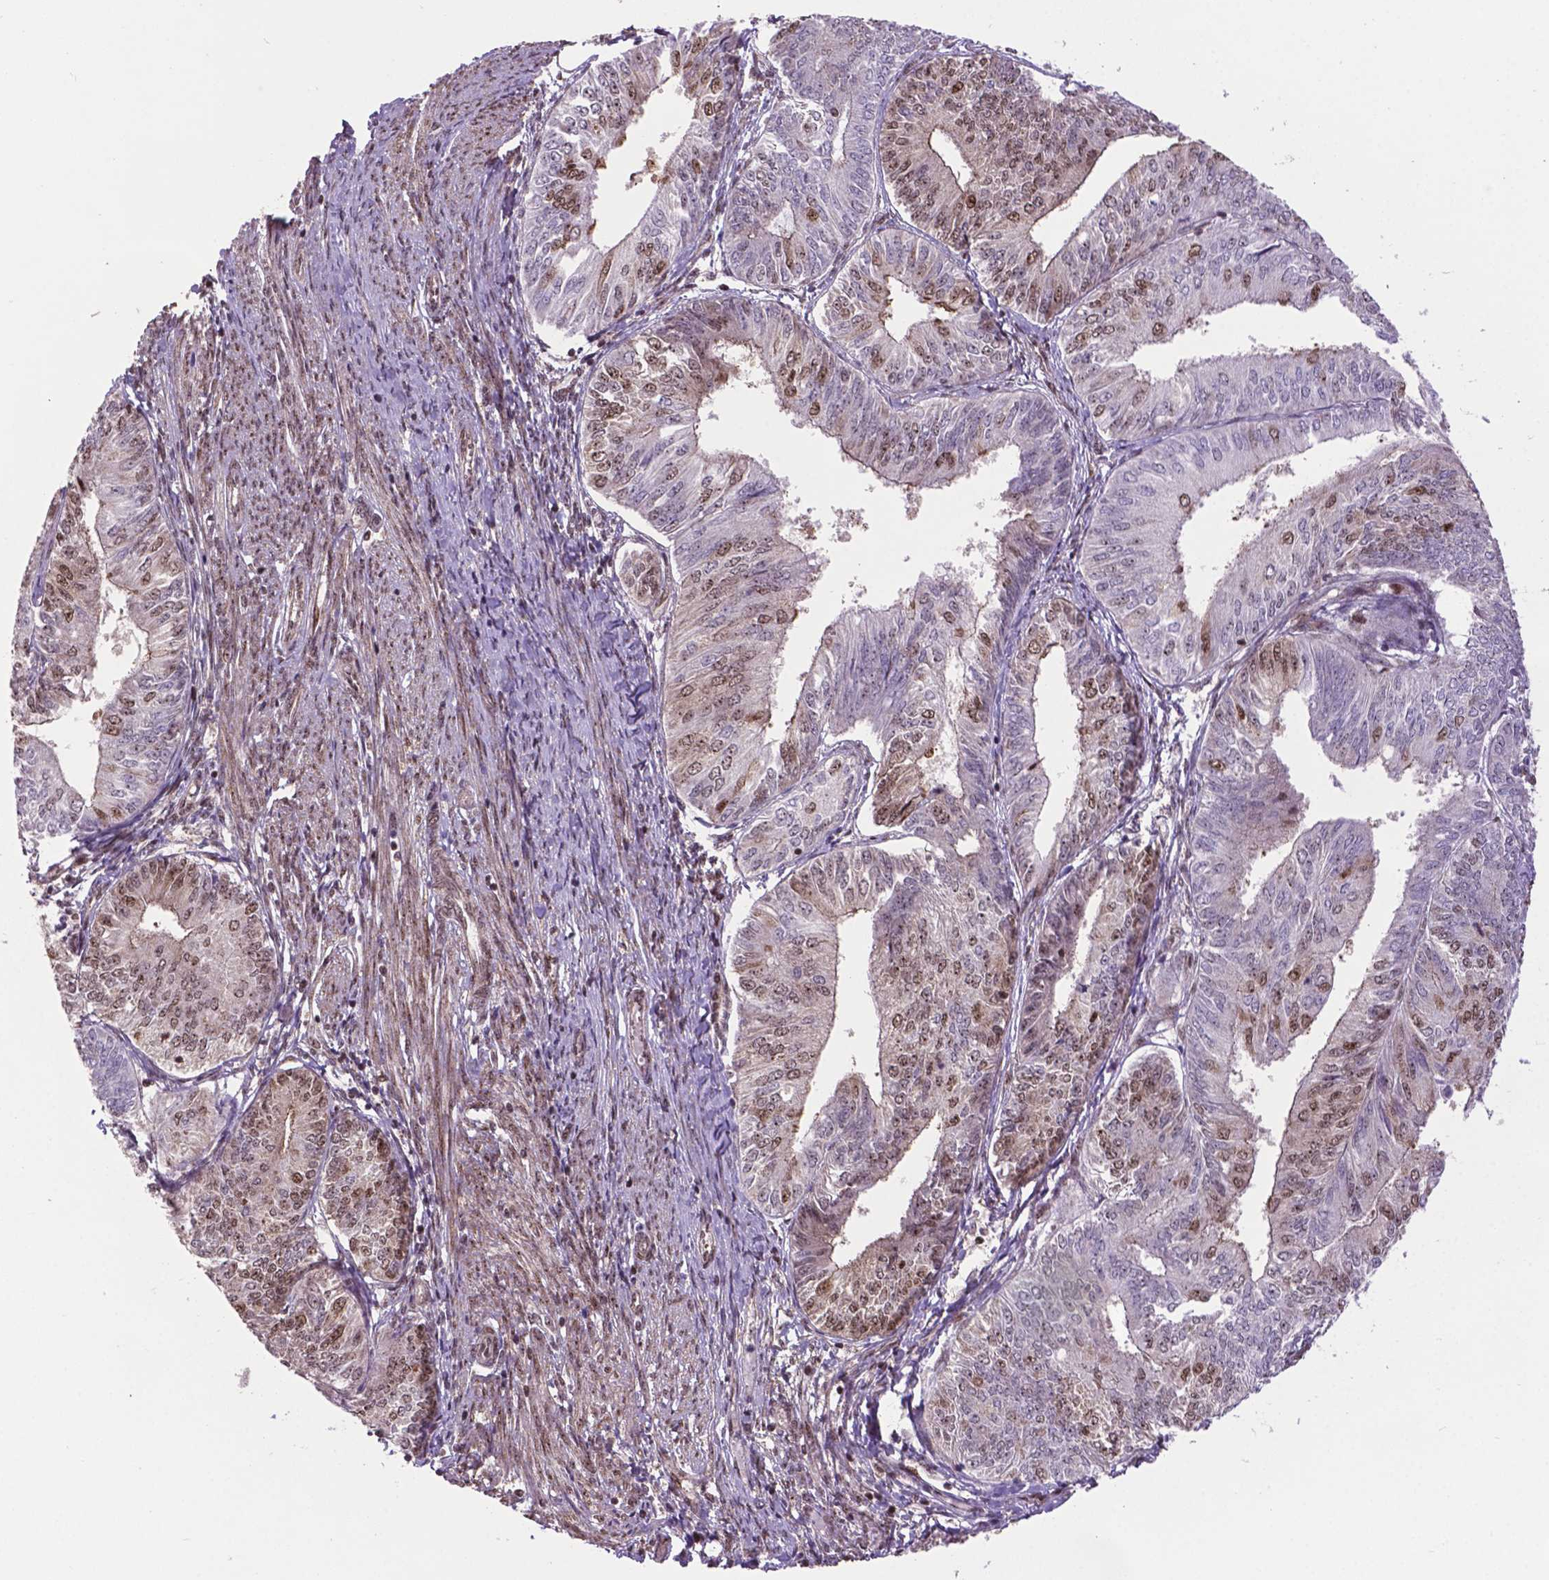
{"staining": {"intensity": "moderate", "quantity": "25%-75%", "location": "nuclear"}, "tissue": "endometrial cancer", "cell_type": "Tumor cells", "image_type": "cancer", "snomed": [{"axis": "morphology", "description": "Adenocarcinoma, NOS"}, {"axis": "topography", "description": "Endometrium"}], "caption": "There is medium levels of moderate nuclear positivity in tumor cells of endometrial cancer, as demonstrated by immunohistochemical staining (brown color).", "gene": "CSNK2A1", "patient": {"sex": "female", "age": 58}}